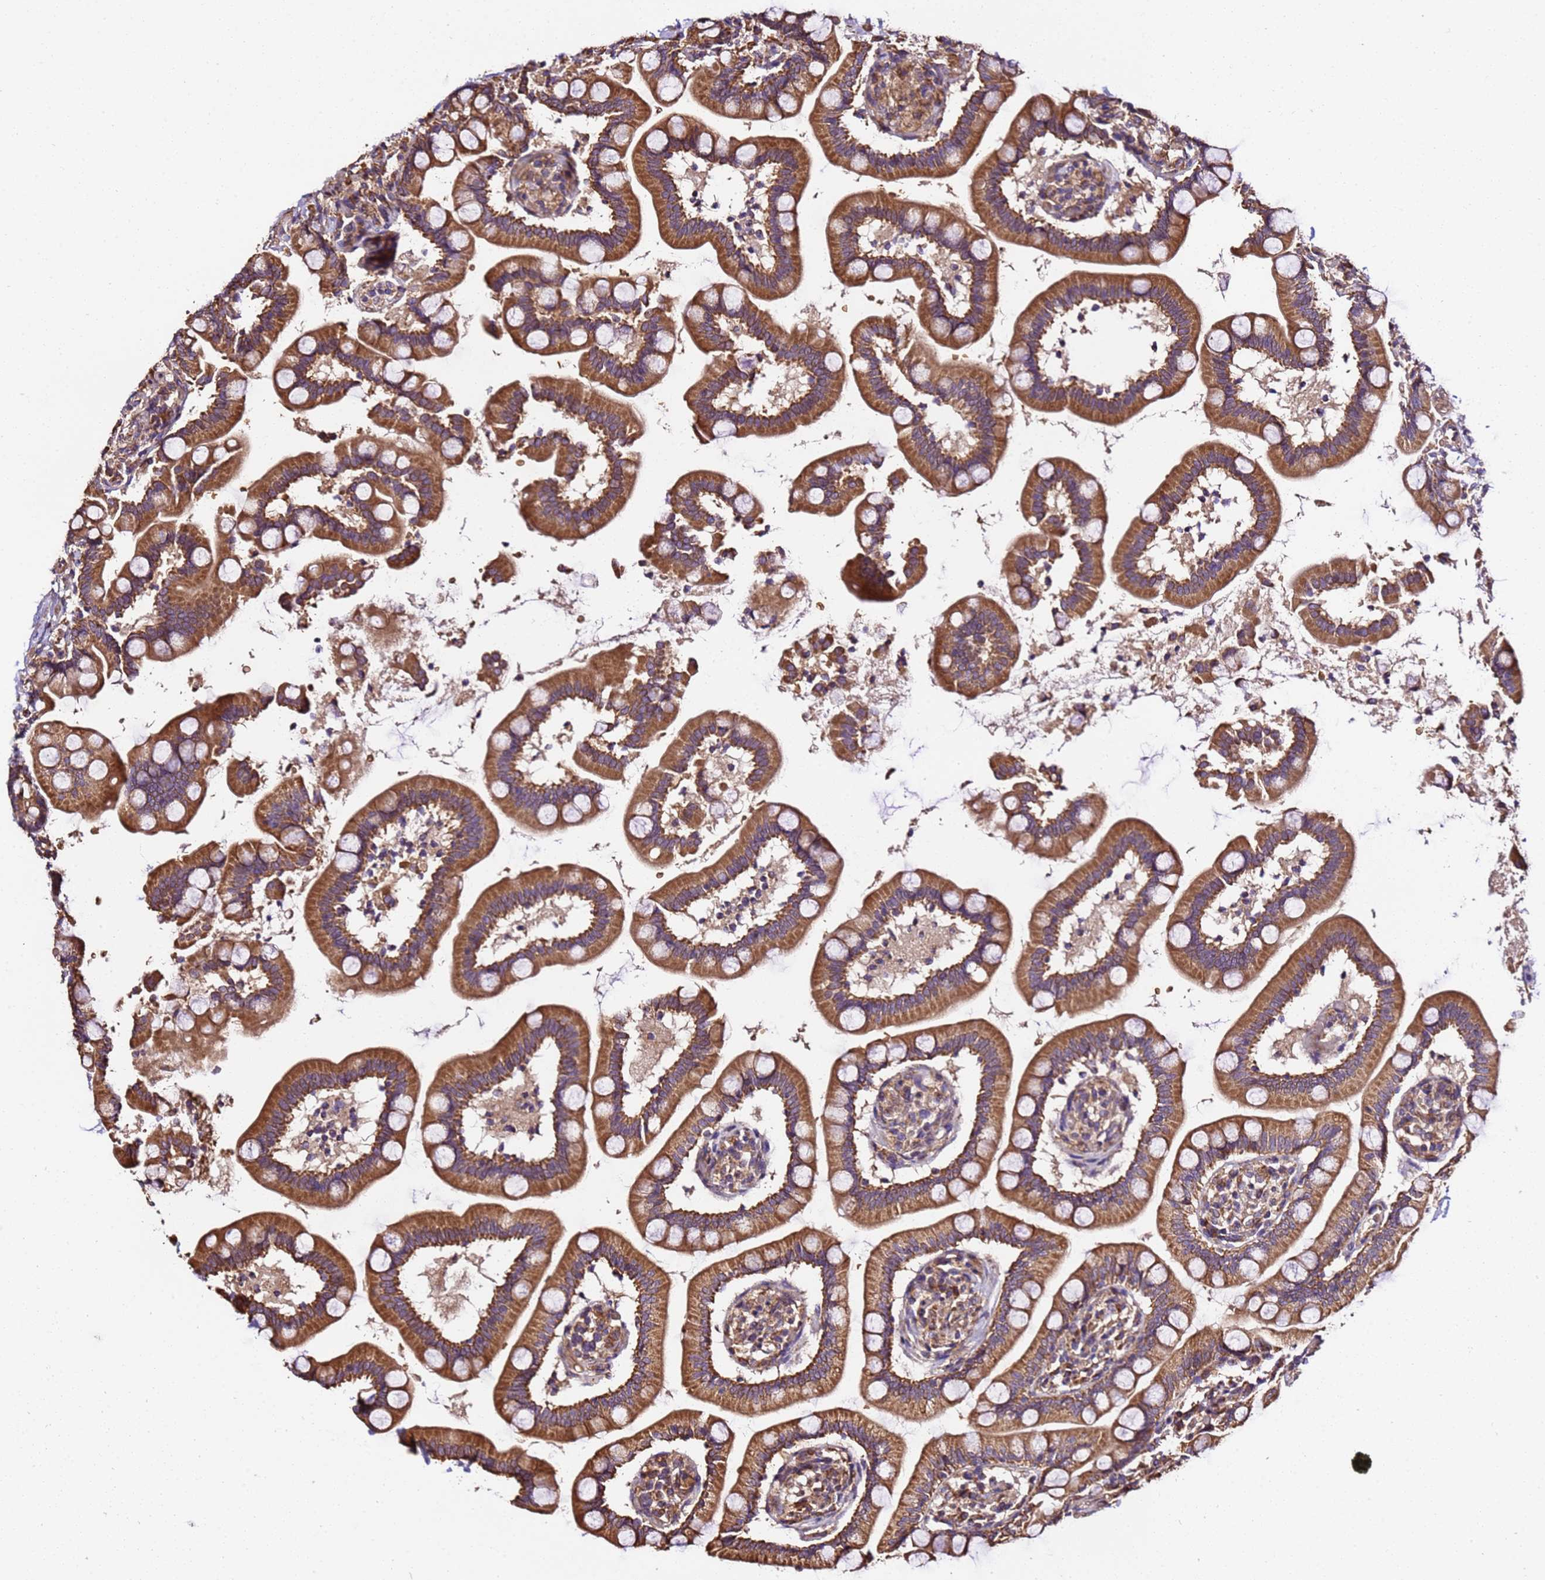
{"staining": {"intensity": "strong", "quantity": ">75%", "location": "cytoplasmic/membranous"}, "tissue": "small intestine", "cell_type": "Glandular cells", "image_type": "normal", "snomed": [{"axis": "morphology", "description": "Normal tissue, NOS"}, {"axis": "topography", "description": "Small intestine"}], "caption": "Immunohistochemical staining of unremarkable small intestine exhibits strong cytoplasmic/membranous protein staining in about >75% of glandular cells. (DAB (3,3'-diaminobenzidine) IHC with brightfield microscopy, high magnification).", "gene": "LRRIQ1", "patient": {"sex": "female", "age": 64}}